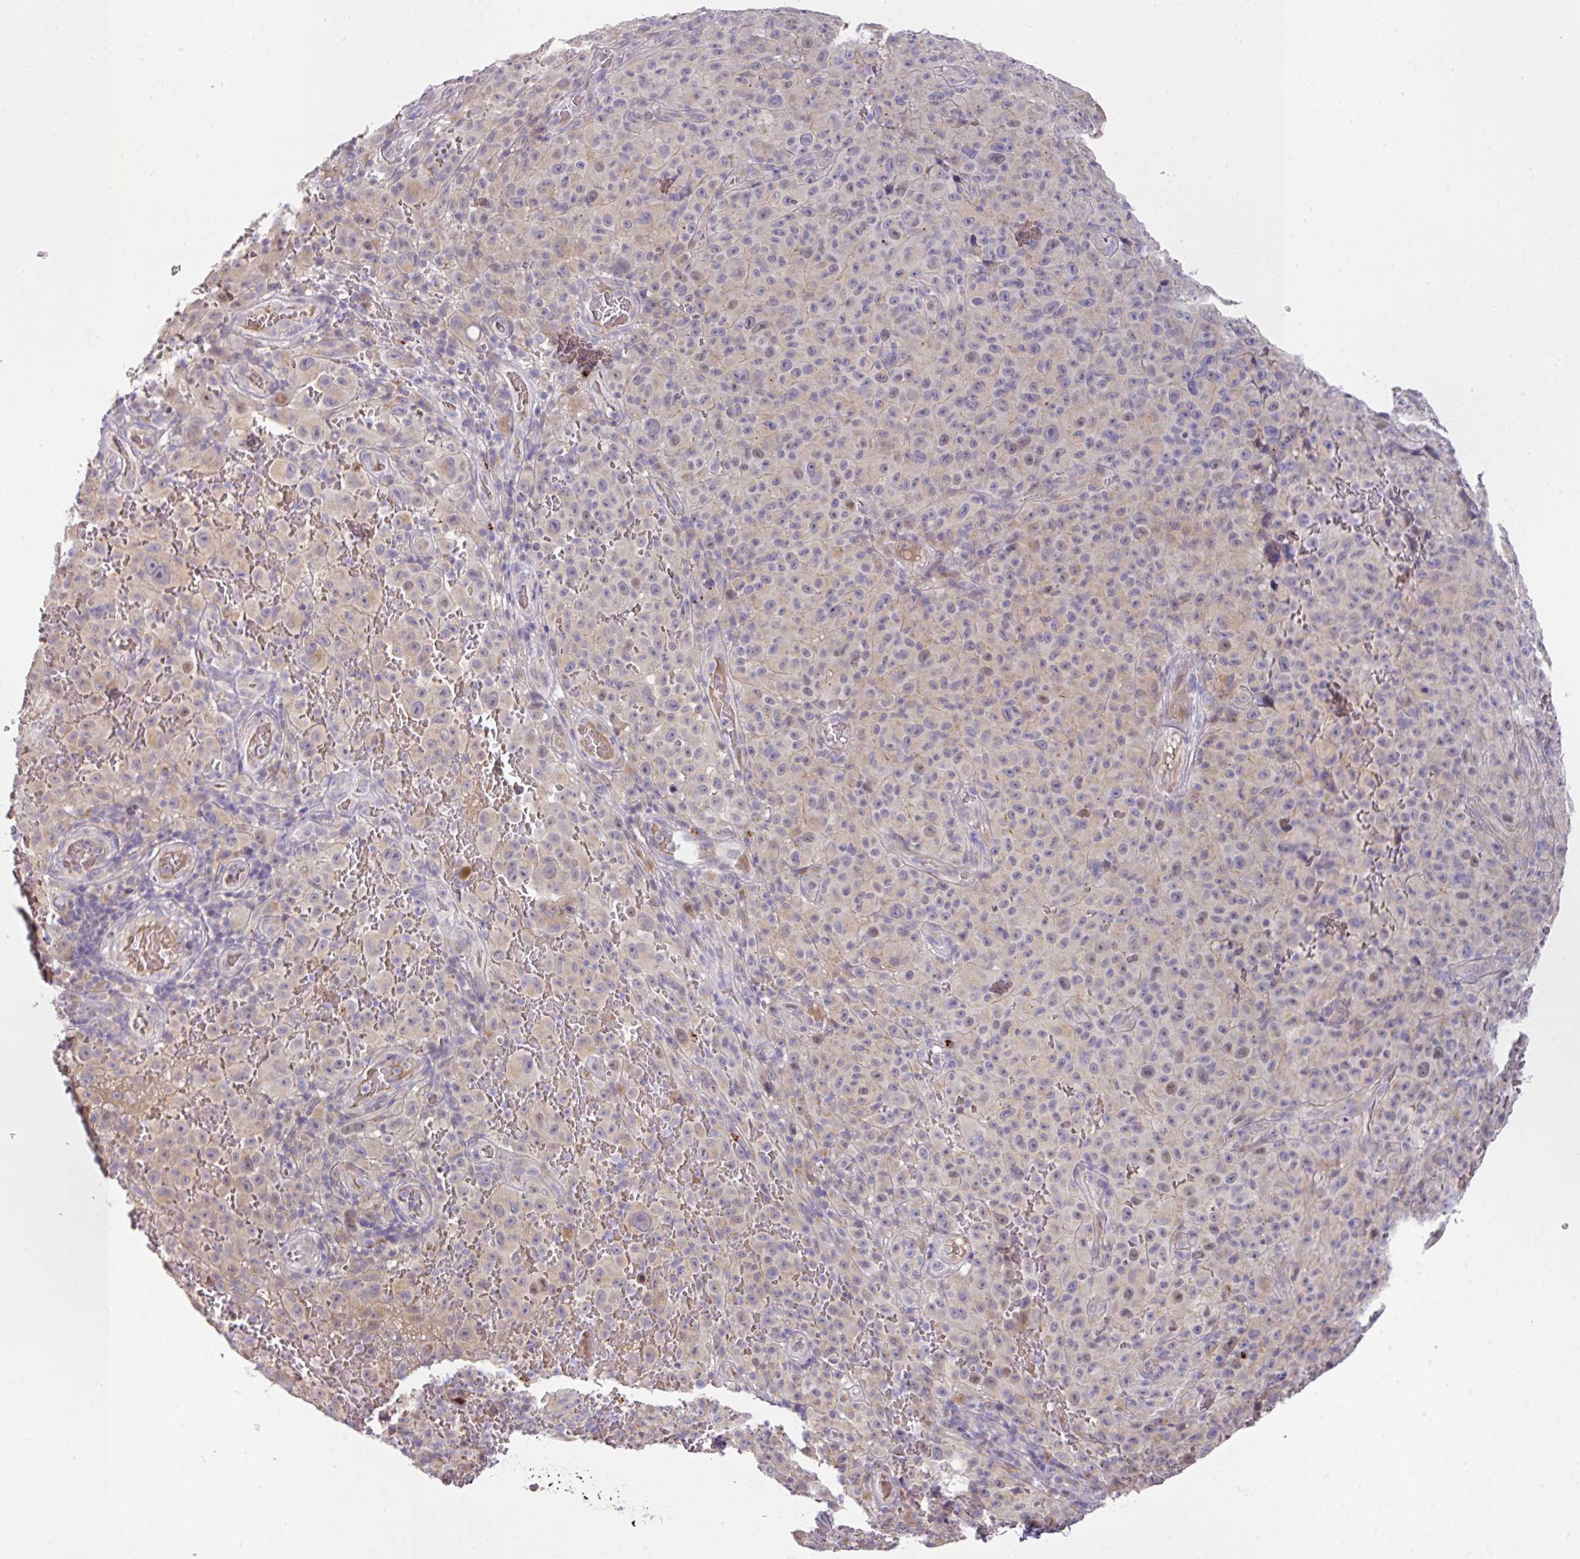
{"staining": {"intensity": "weak", "quantity": "<25%", "location": "cytoplasmic/membranous"}, "tissue": "melanoma", "cell_type": "Tumor cells", "image_type": "cancer", "snomed": [{"axis": "morphology", "description": "Malignant melanoma, NOS"}, {"axis": "topography", "description": "Skin"}], "caption": "Immunohistochemical staining of melanoma shows no significant positivity in tumor cells. Nuclei are stained in blue.", "gene": "TARM1", "patient": {"sex": "female", "age": 82}}